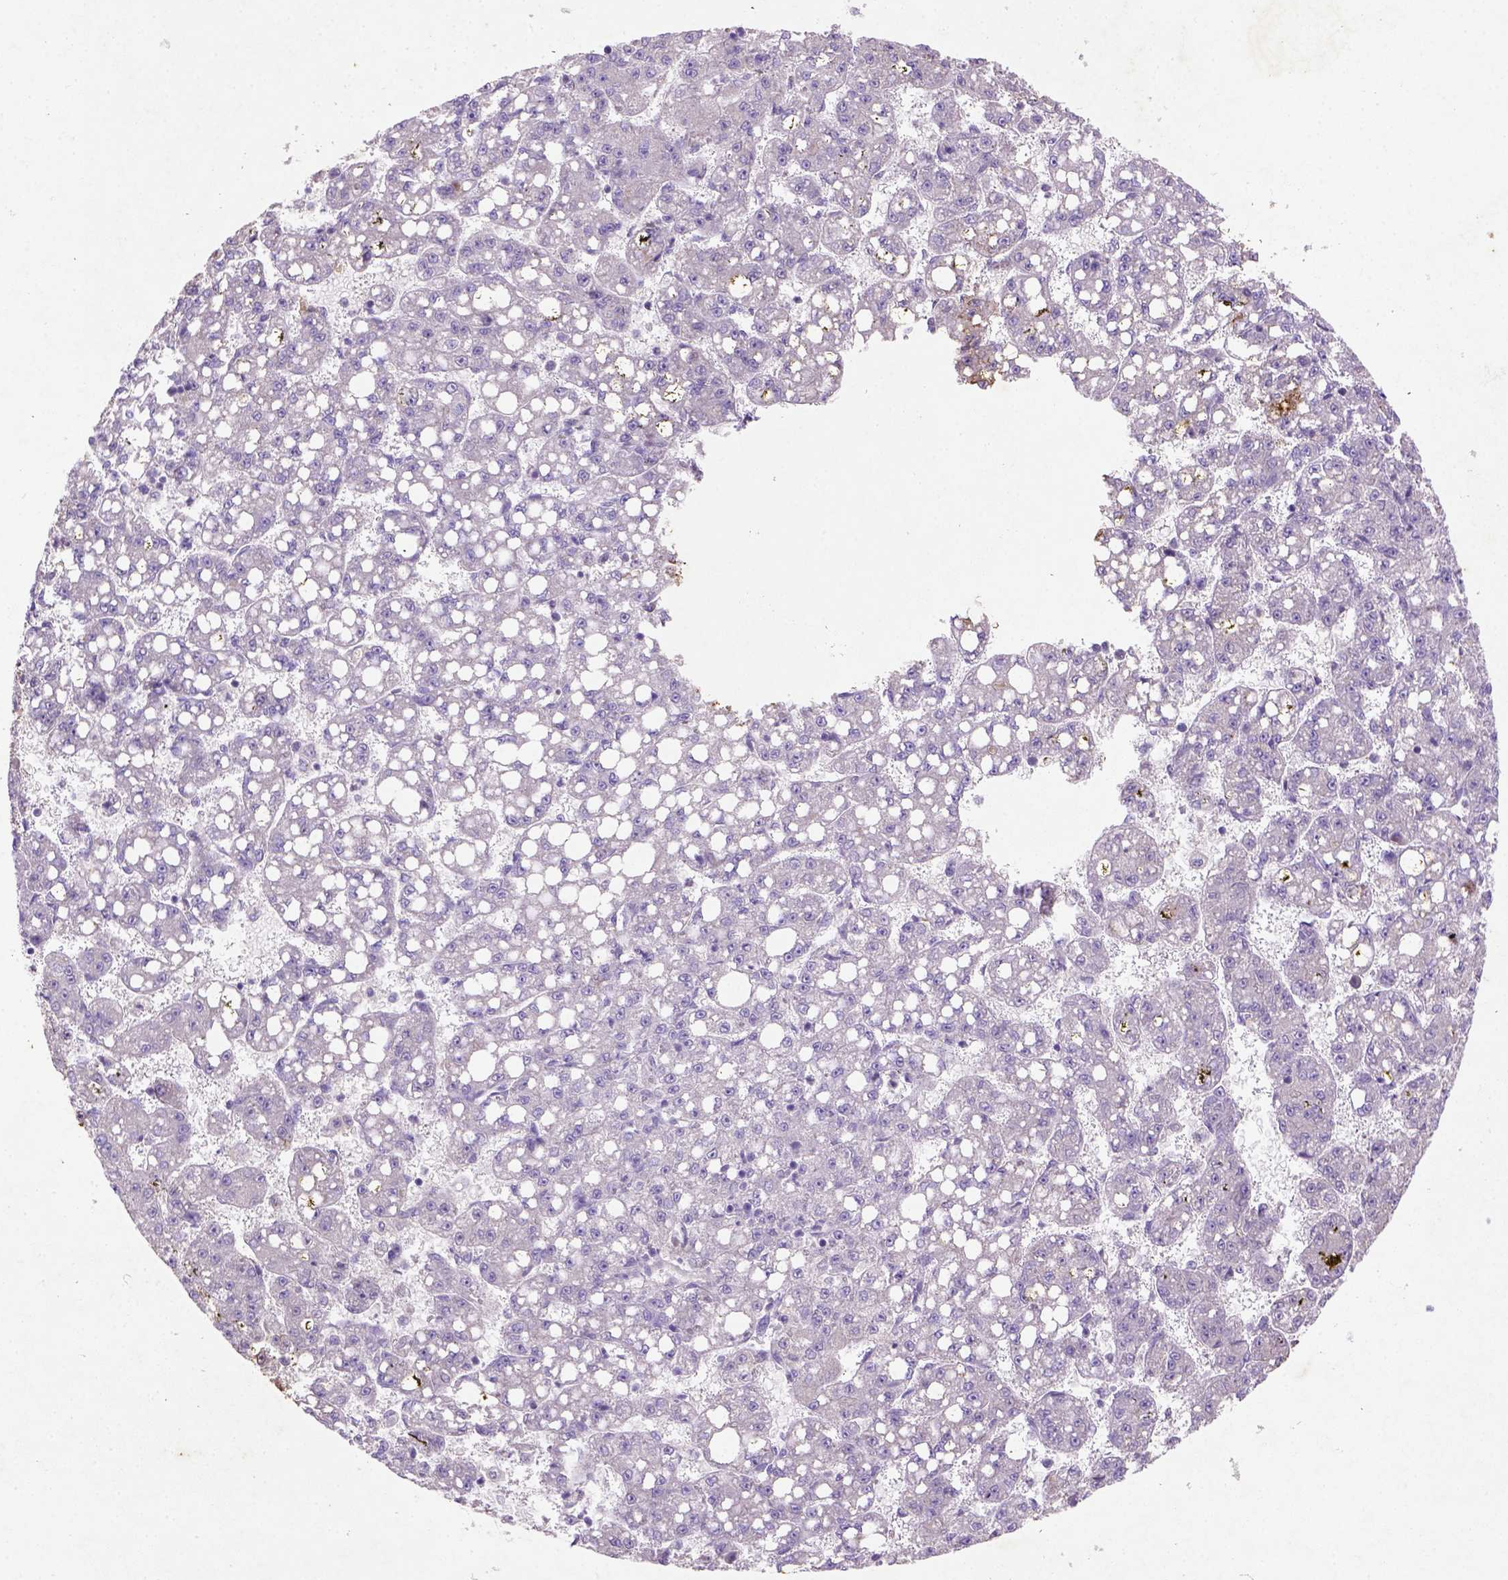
{"staining": {"intensity": "negative", "quantity": "none", "location": "none"}, "tissue": "liver cancer", "cell_type": "Tumor cells", "image_type": "cancer", "snomed": [{"axis": "morphology", "description": "Carcinoma, Hepatocellular, NOS"}, {"axis": "topography", "description": "Liver"}], "caption": "High power microscopy micrograph of an immunohistochemistry image of hepatocellular carcinoma (liver), revealing no significant expression in tumor cells. (DAB (3,3'-diaminobenzidine) immunohistochemistry (IHC), high magnification).", "gene": "NUDT2", "patient": {"sex": "female", "age": 65}}